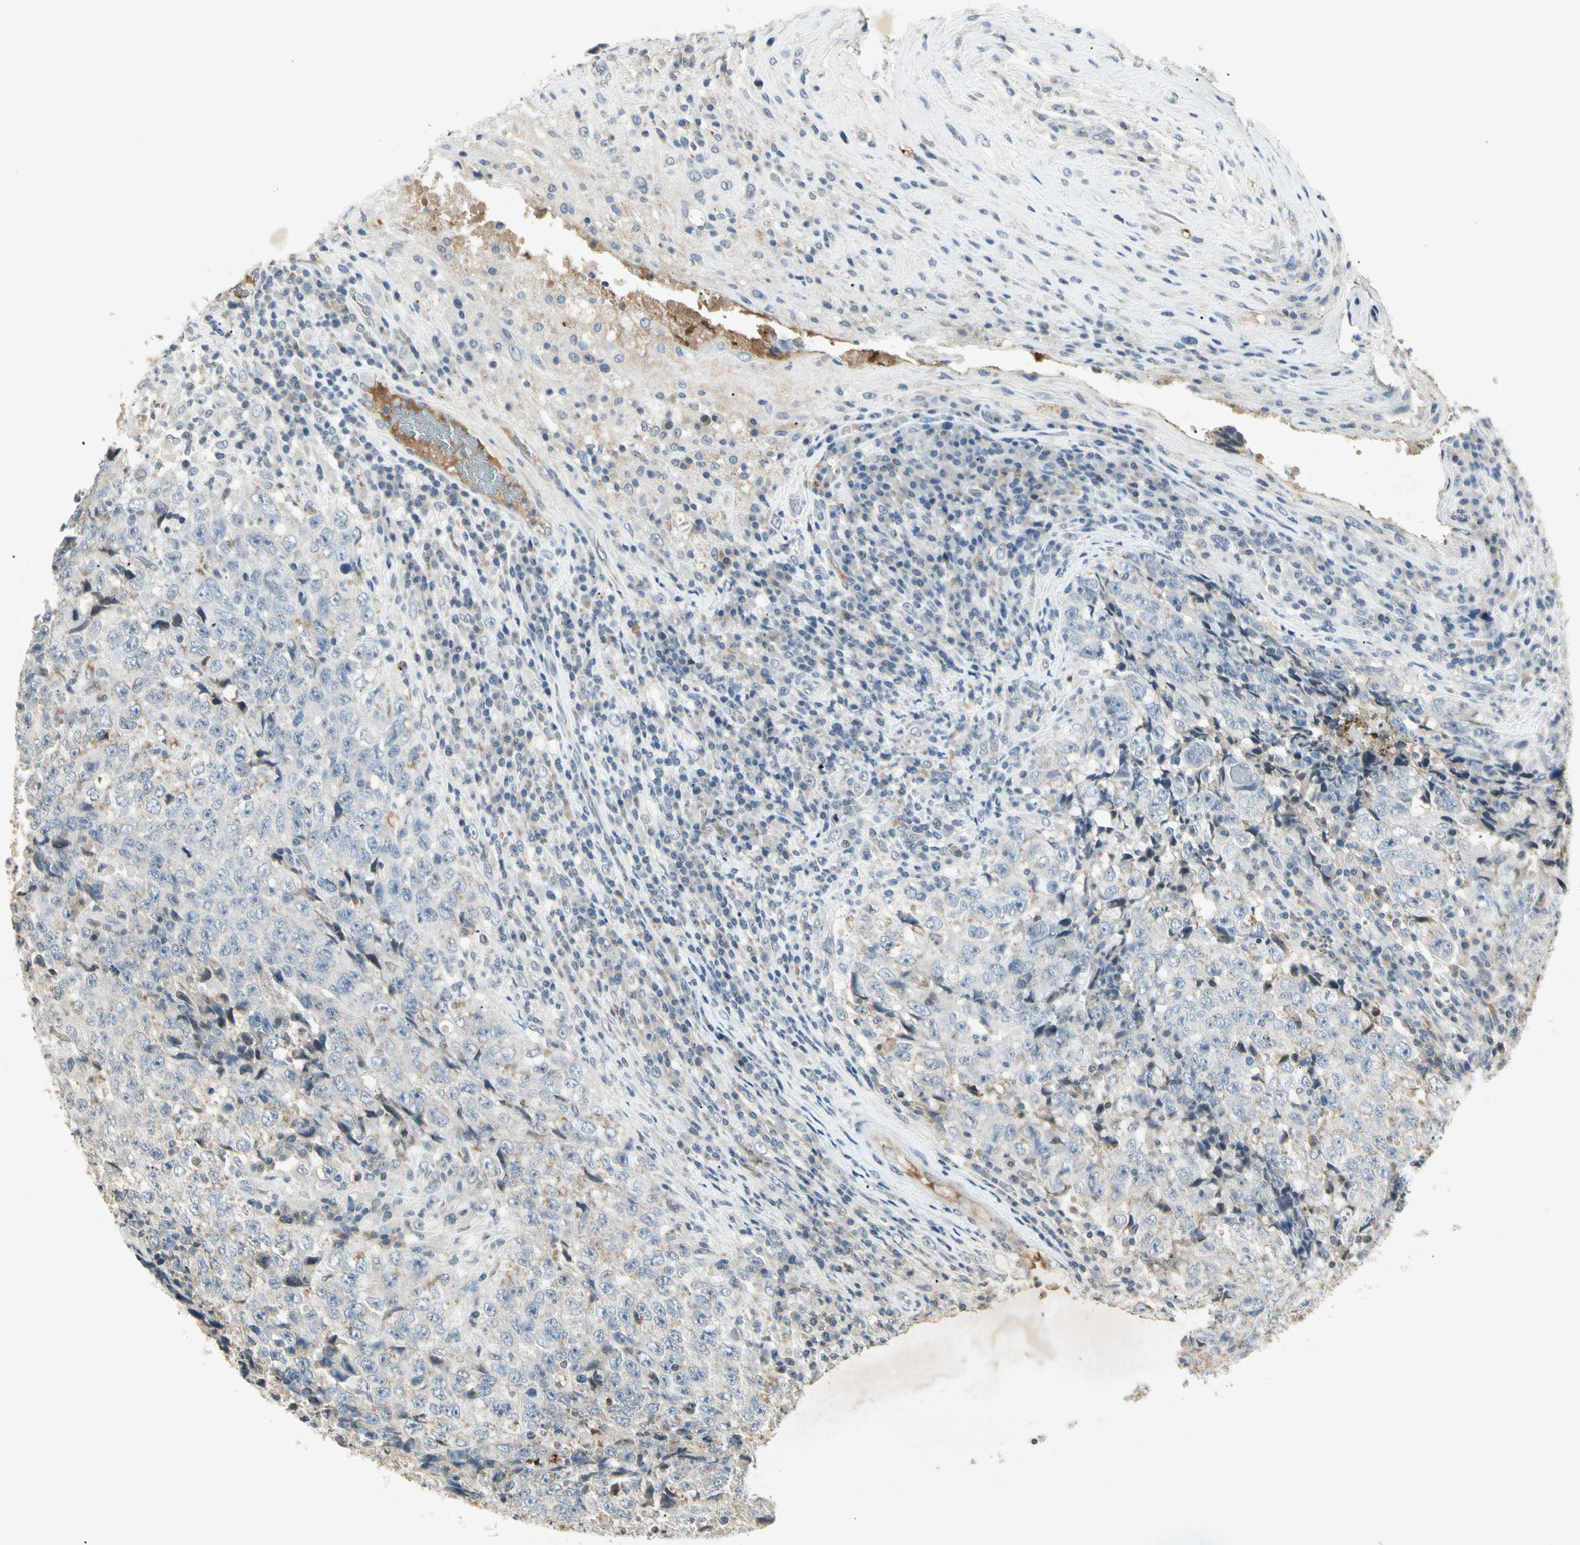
{"staining": {"intensity": "negative", "quantity": "none", "location": "none"}, "tissue": "testis cancer", "cell_type": "Tumor cells", "image_type": "cancer", "snomed": [{"axis": "morphology", "description": "Necrosis, NOS"}, {"axis": "morphology", "description": "Carcinoma, Embryonal, NOS"}, {"axis": "topography", "description": "Testis"}], "caption": "Image shows no significant protein positivity in tumor cells of testis cancer (embryonal carcinoma).", "gene": "CP", "patient": {"sex": "male", "age": 19}}